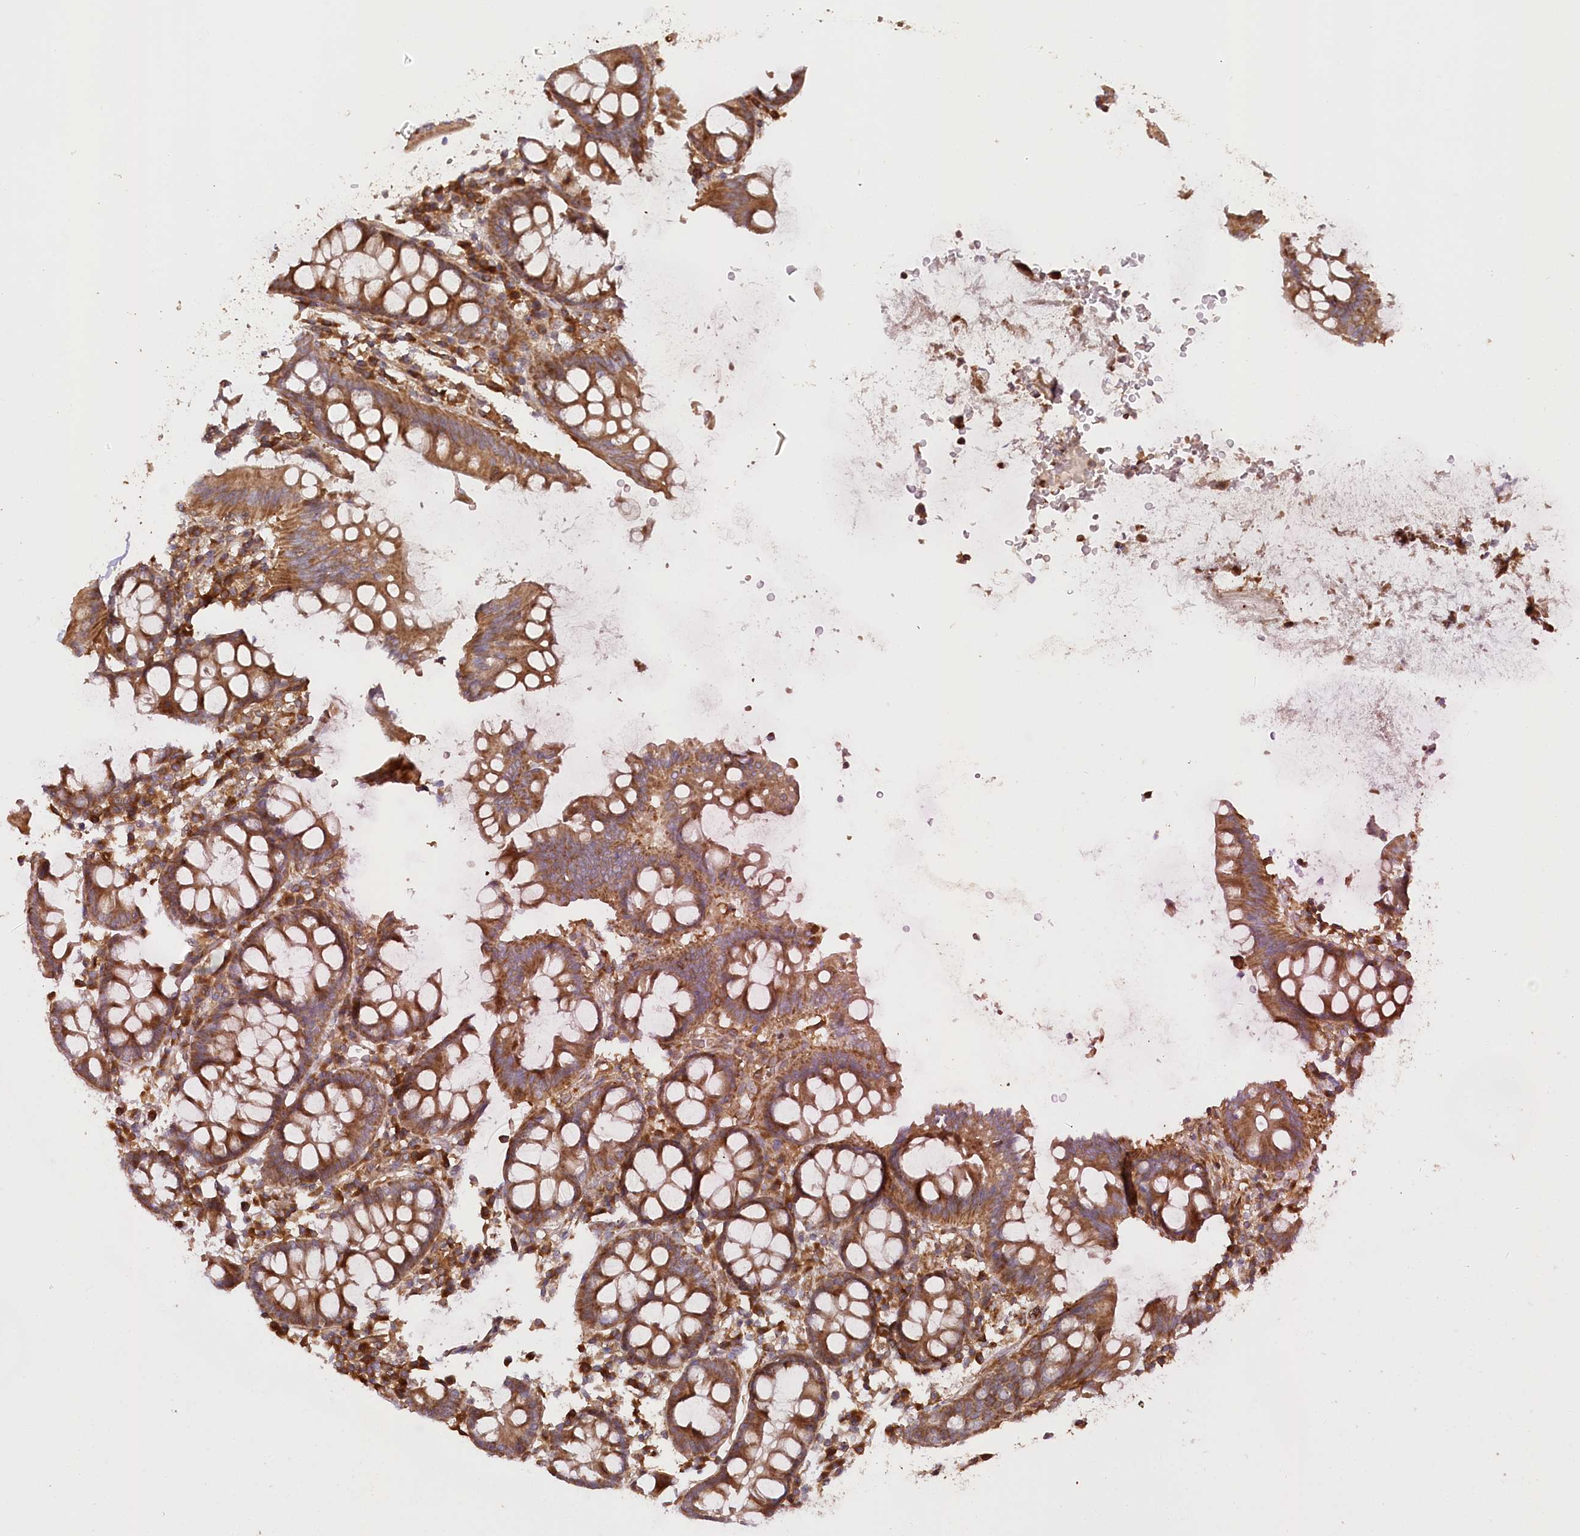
{"staining": {"intensity": "moderate", "quantity": ">75%", "location": "cytoplasmic/membranous"}, "tissue": "colon", "cell_type": "Endothelial cells", "image_type": "normal", "snomed": [{"axis": "morphology", "description": "Normal tissue, NOS"}, {"axis": "topography", "description": "Colon"}], "caption": "This photomicrograph reveals immunohistochemistry (IHC) staining of unremarkable colon, with medium moderate cytoplasmic/membranous positivity in approximately >75% of endothelial cells.", "gene": "PAIP2", "patient": {"sex": "female", "age": 79}}